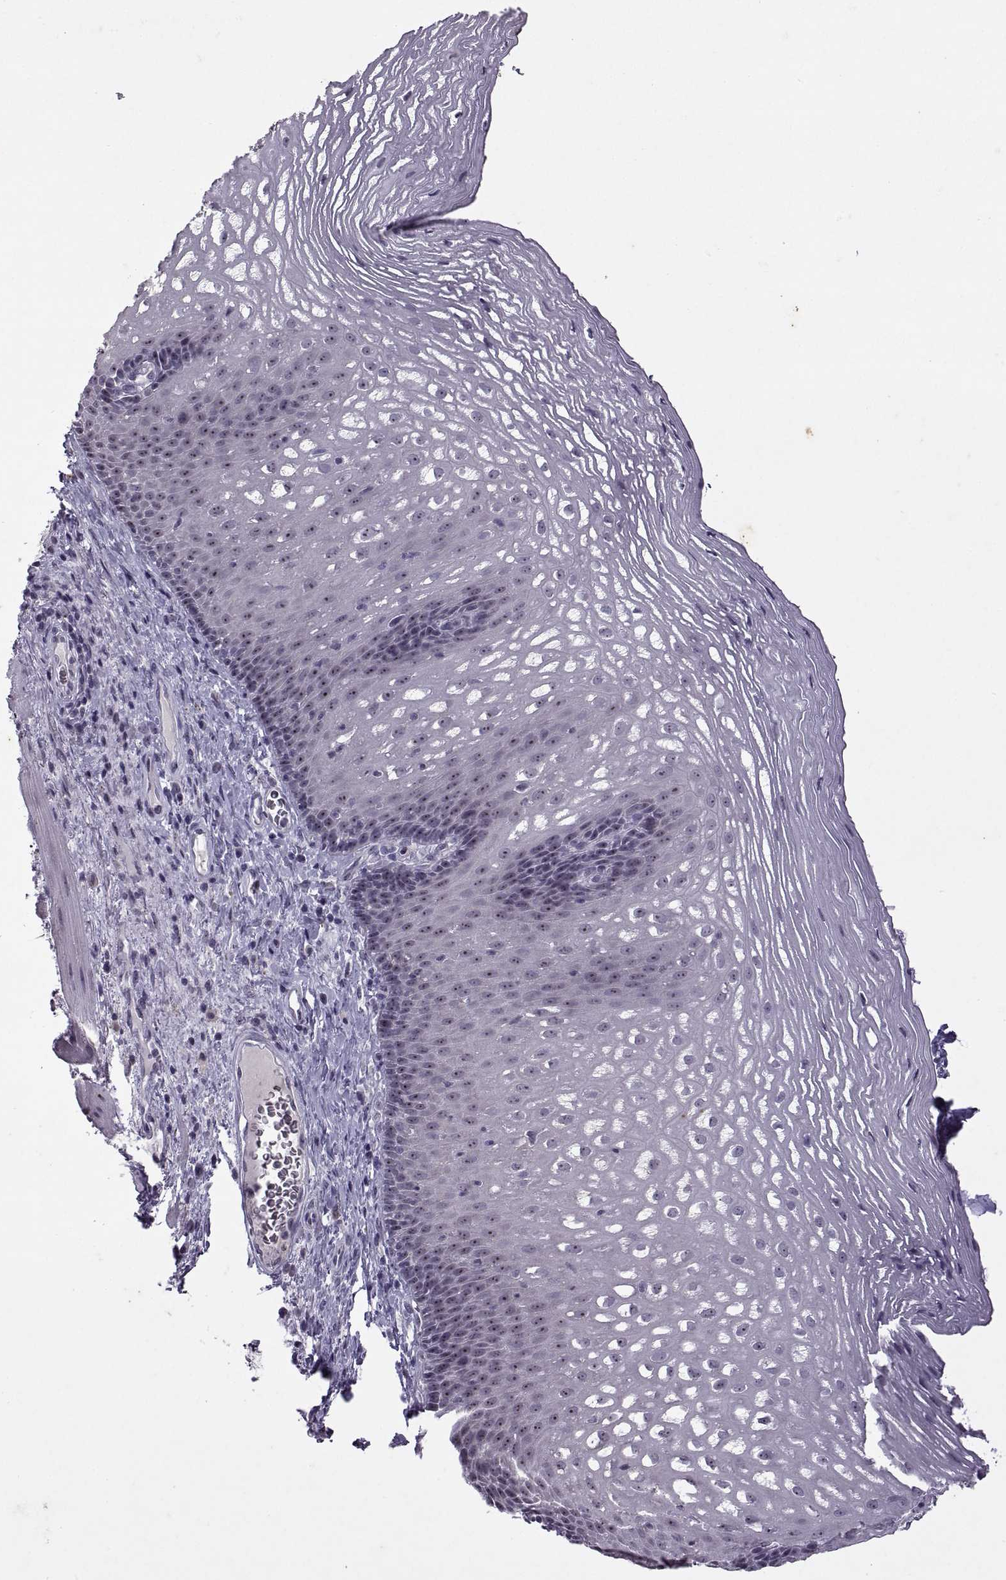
{"staining": {"intensity": "strong", "quantity": ">75%", "location": "nuclear"}, "tissue": "esophagus", "cell_type": "Squamous epithelial cells", "image_type": "normal", "snomed": [{"axis": "morphology", "description": "Normal tissue, NOS"}, {"axis": "topography", "description": "Esophagus"}], "caption": "Human esophagus stained with a brown dye reveals strong nuclear positive positivity in about >75% of squamous epithelial cells.", "gene": "SINHCAF", "patient": {"sex": "male", "age": 76}}